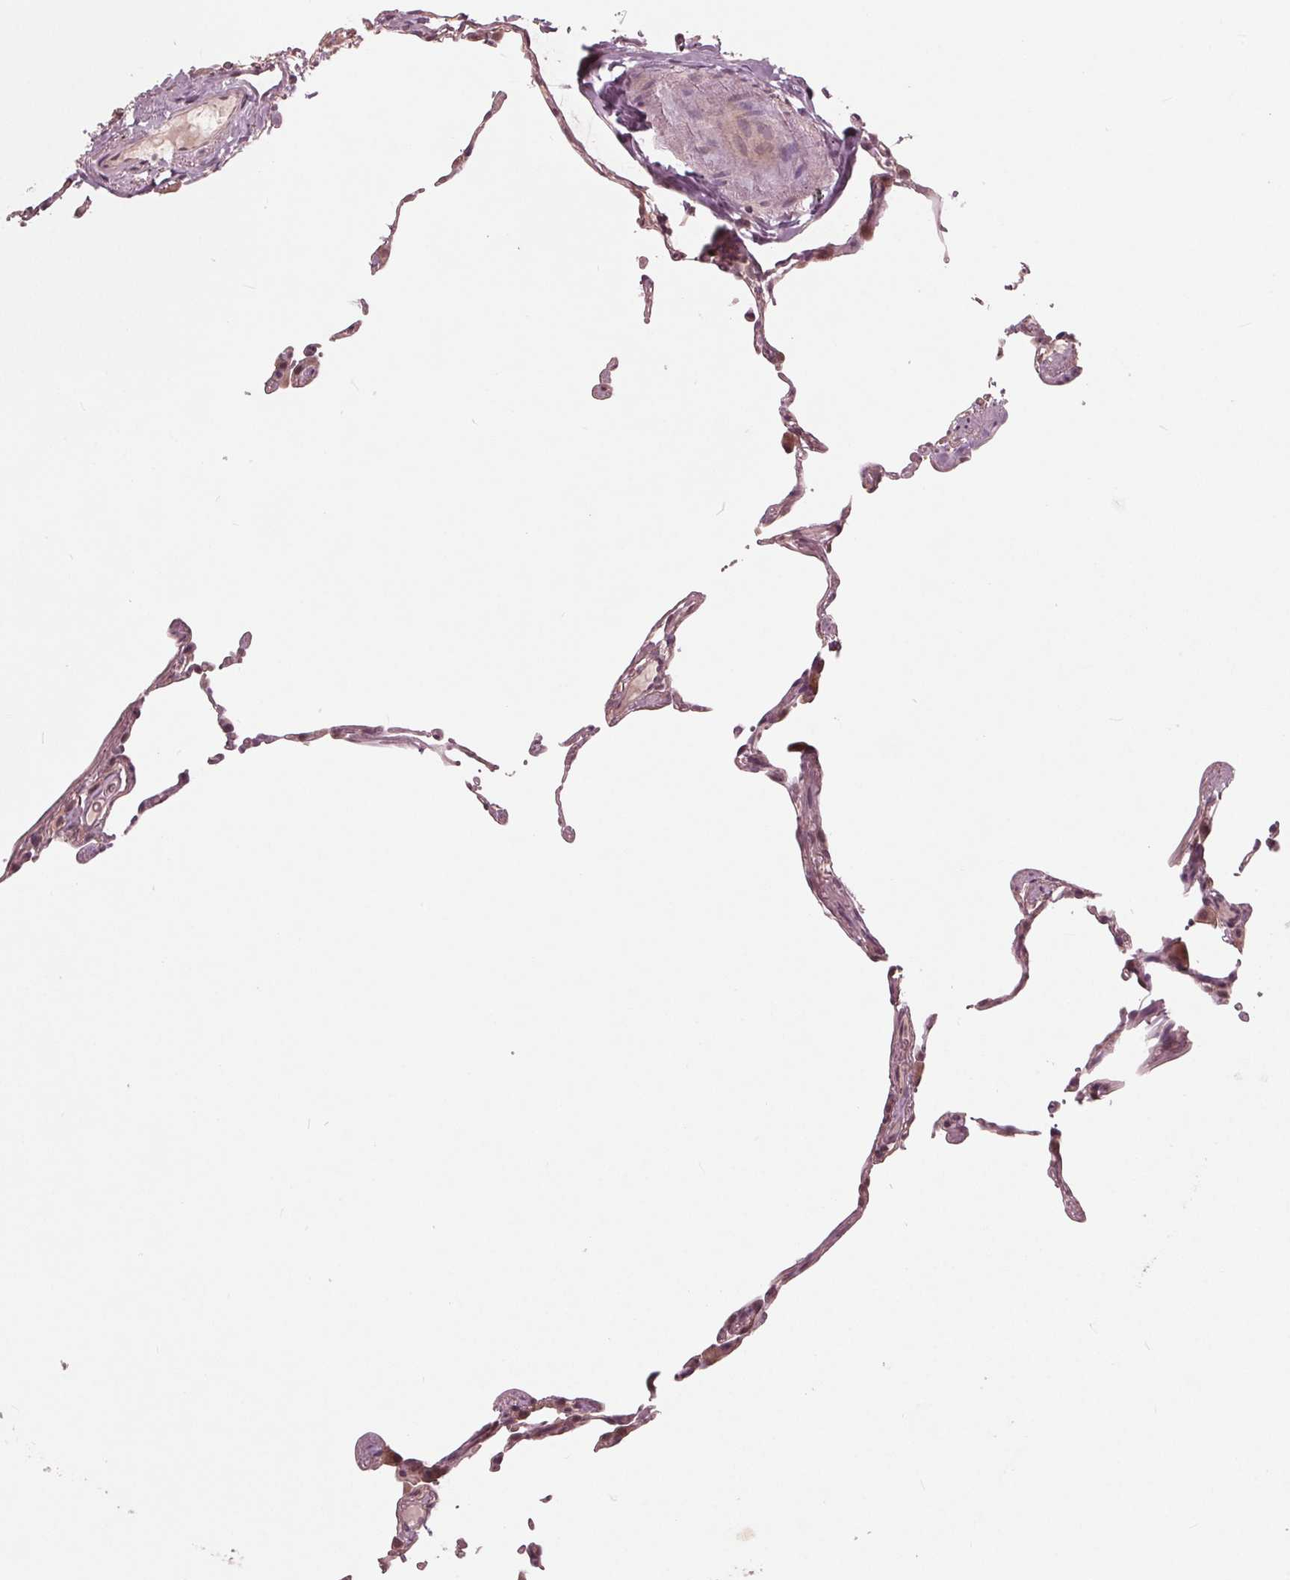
{"staining": {"intensity": "negative", "quantity": "none", "location": "none"}, "tissue": "lung", "cell_type": "Alveolar cells", "image_type": "normal", "snomed": [{"axis": "morphology", "description": "Normal tissue, NOS"}, {"axis": "topography", "description": "Lung"}], "caption": "Human lung stained for a protein using immunohistochemistry (IHC) shows no staining in alveolar cells.", "gene": "UBALD1", "patient": {"sex": "female", "age": 57}}